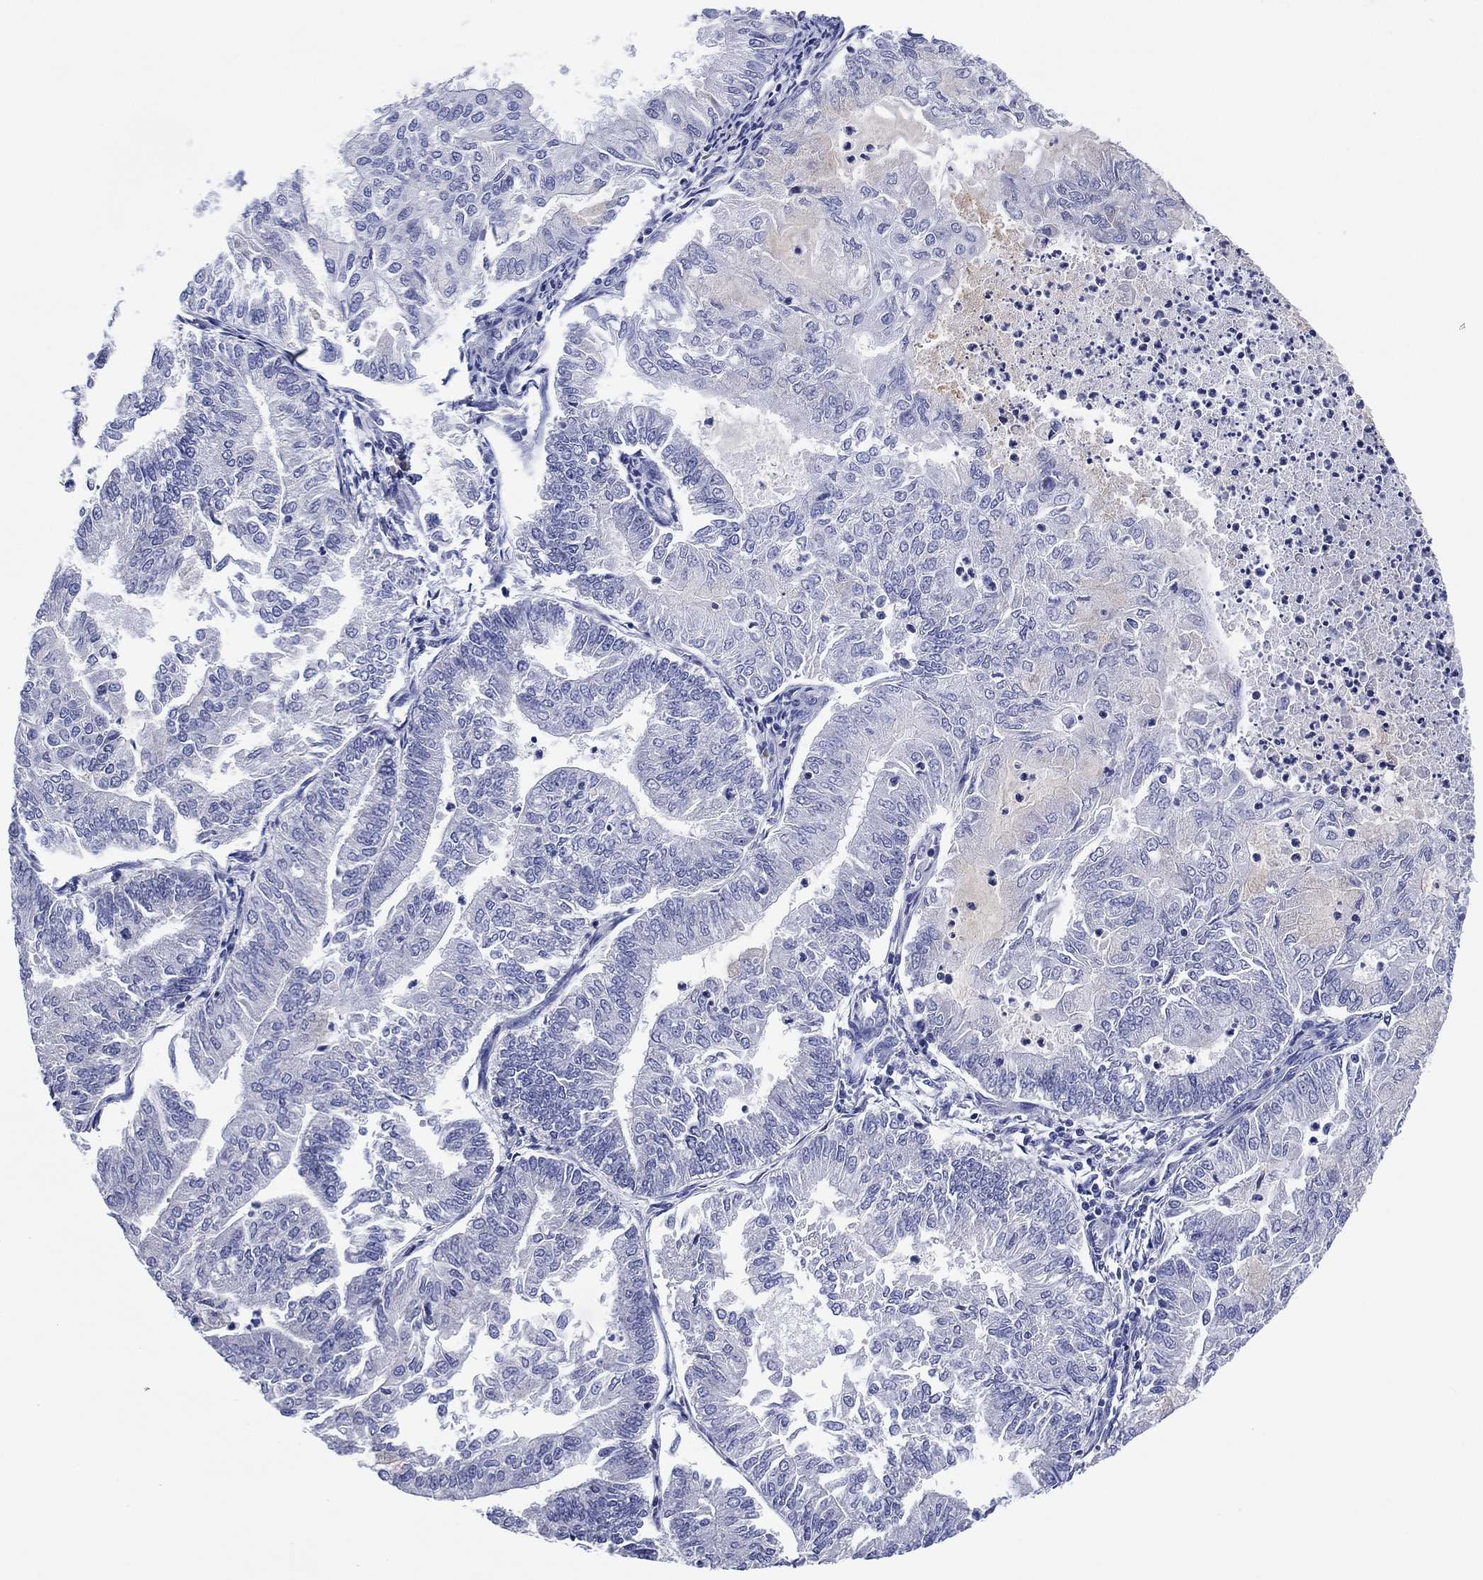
{"staining": {"intensity": "negative", "quantity": "none", "location": "none"}, "tissue": "endometrial cancer", "cell_type": "Tumor cells", "image_type": "cancer", "snomed": [{"axis": "morphology", "description": "Adenocarcinoma, NOS"}, {"axis": "topography", "description": "Endometrium"}], "caption": "A micrograph of endometrial cancer stained for a protein exhibits no brown staining in tumor cells. (Brightfield microscopy of DAB immunohistochemistry (IHC) at high magnification).", "gene": "CLIP3", "patient": {"sex": "female", "age": 59}}